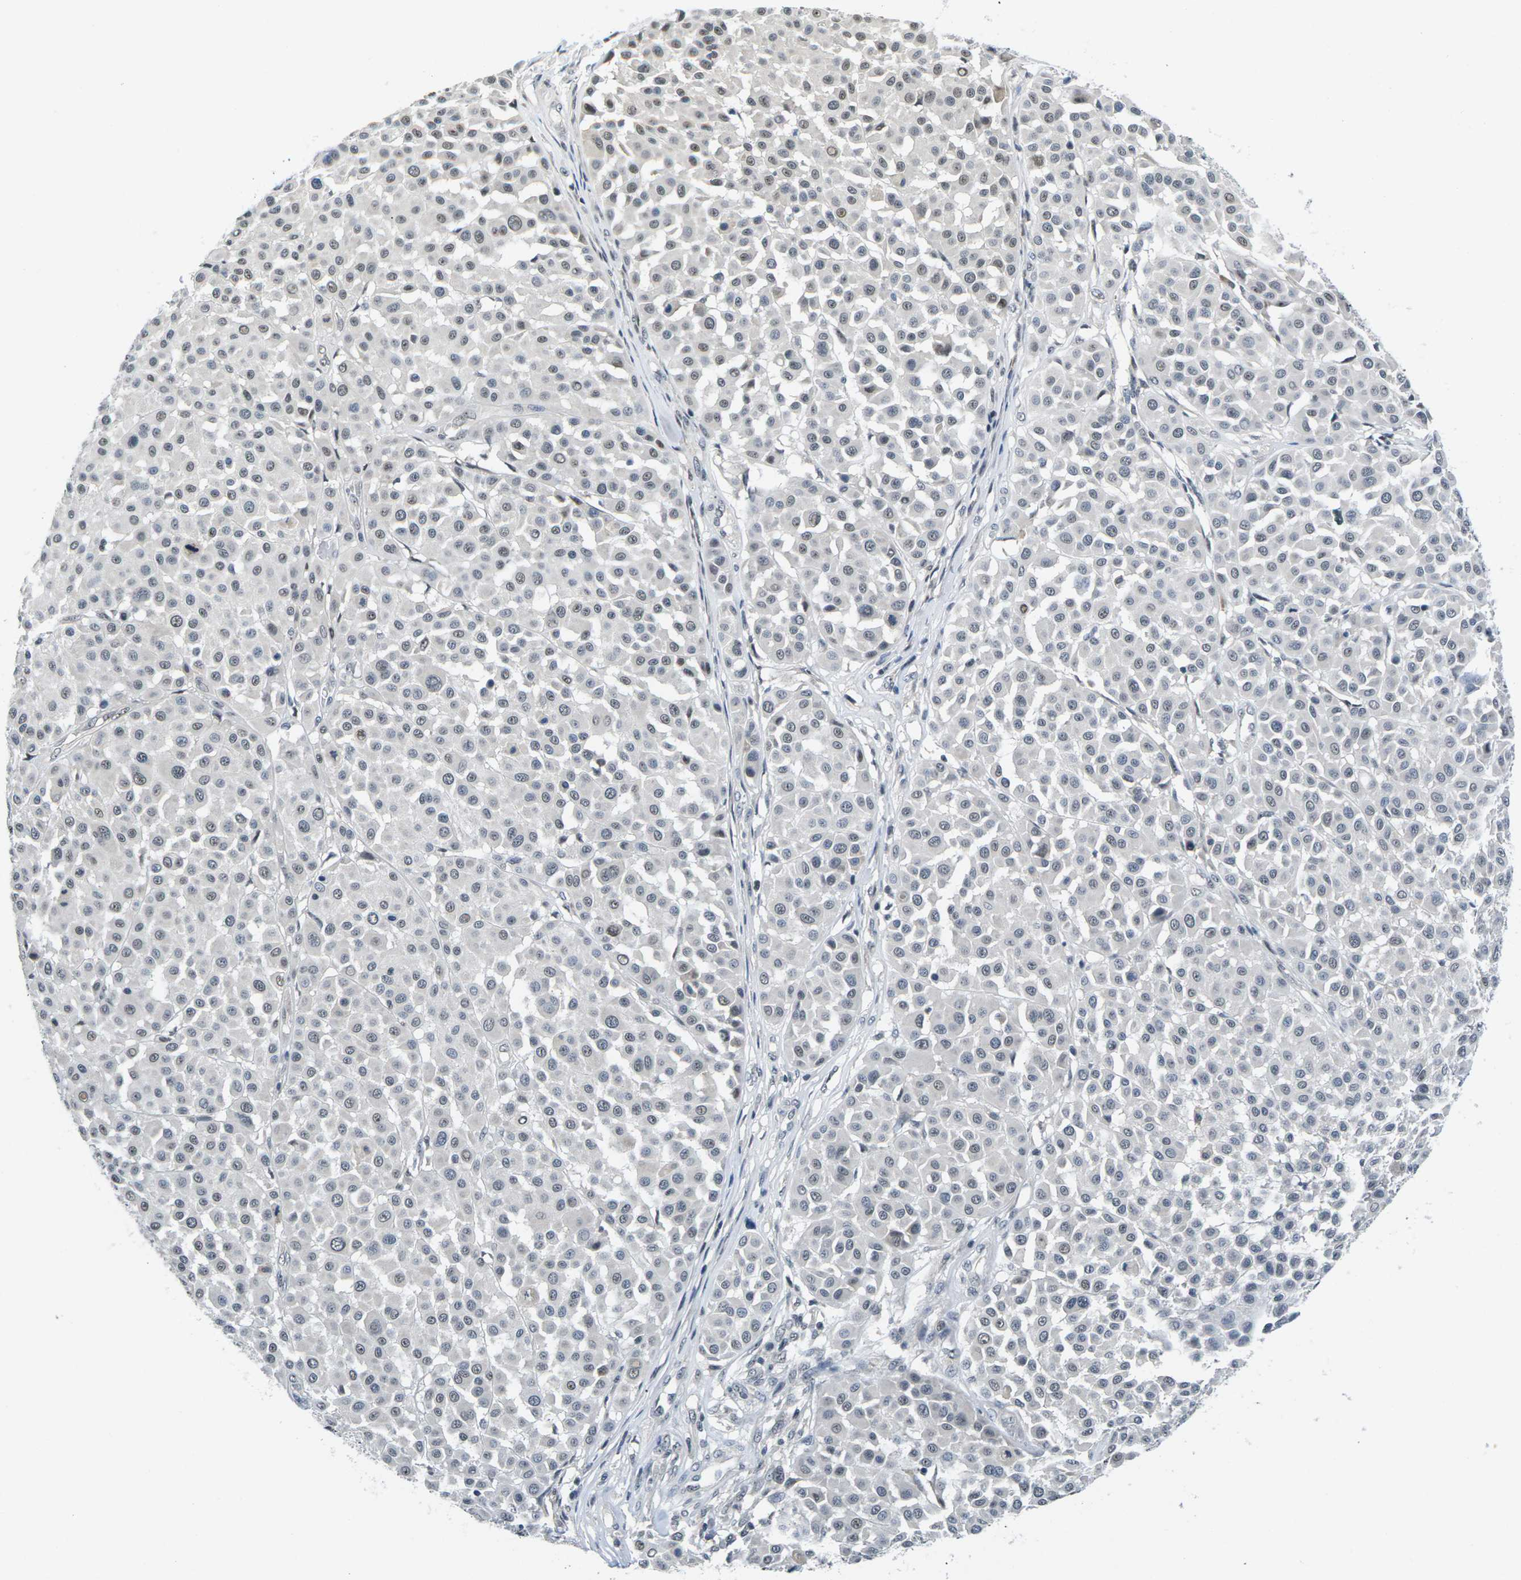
{"staining": {"intensity": "weak", "quantity": "25%-75%", "location": "nuclear"}, "tissue": "melanoma", "cell_type": "Tumor cells", "image_type": "cancer", "snomed": [{"axis": "morphology", "description": "Malignant melanoma, Metastatic site"}, {"axis": "topography", "description": "Soft tissue"}], "caption": "Tumor cells demonstrate low levels of weak nuclear positivity in about 25%-75% of cells in melanoma. (DAB (3,3'-diaminobenzidine) IHC with brightfield microscopy, high magnification).", "gene": "NSRP1", "patient": {"sex": "male", "age": 41}}